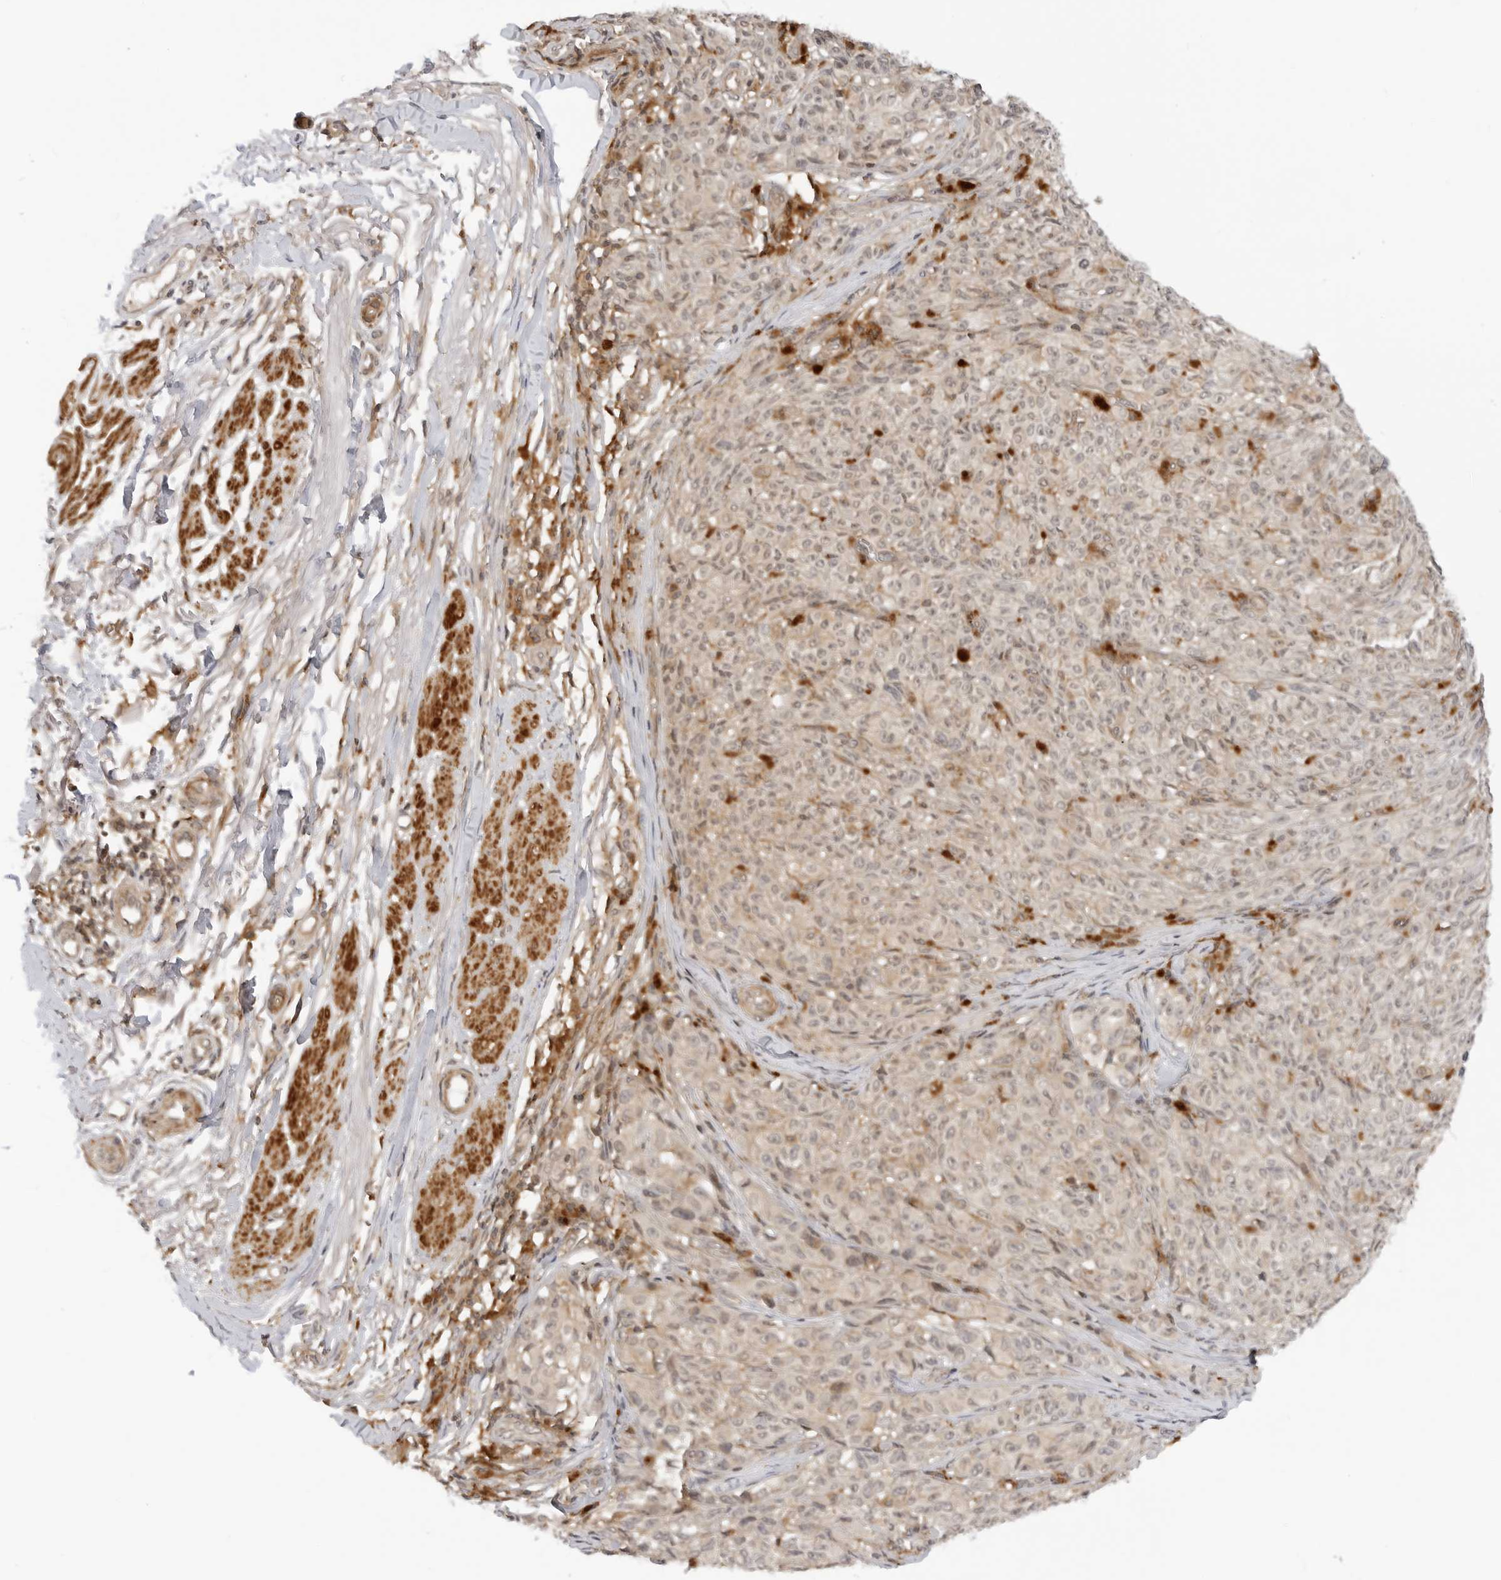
{"staining": {"intensity": "weak", "quantity": "25%-75%", "location": "cytoplasmic/membranous"}, "tissue": "melanoma", "cell_type": "Tumor cells", "image_type": "cancer", "snomed": [{"axis": "morphology", "description": "Malignant melanoma, NOS"}, {"axis": "topography", "description": "Skin"}], "caption": "A low amount of weak cytoplasmic/membranous positivity is appreciated in about 25%-75% of tumor cells in malignant melanoma tissue. The protein of interest is stained brown, and the nuclei are stained in blue (DAB (3,3'-diaminobenzidine) IHC with brightfield microscopy, high magnification).", "gene": "MAP2K5", "patient": {"sex": "female", "age": 82}}